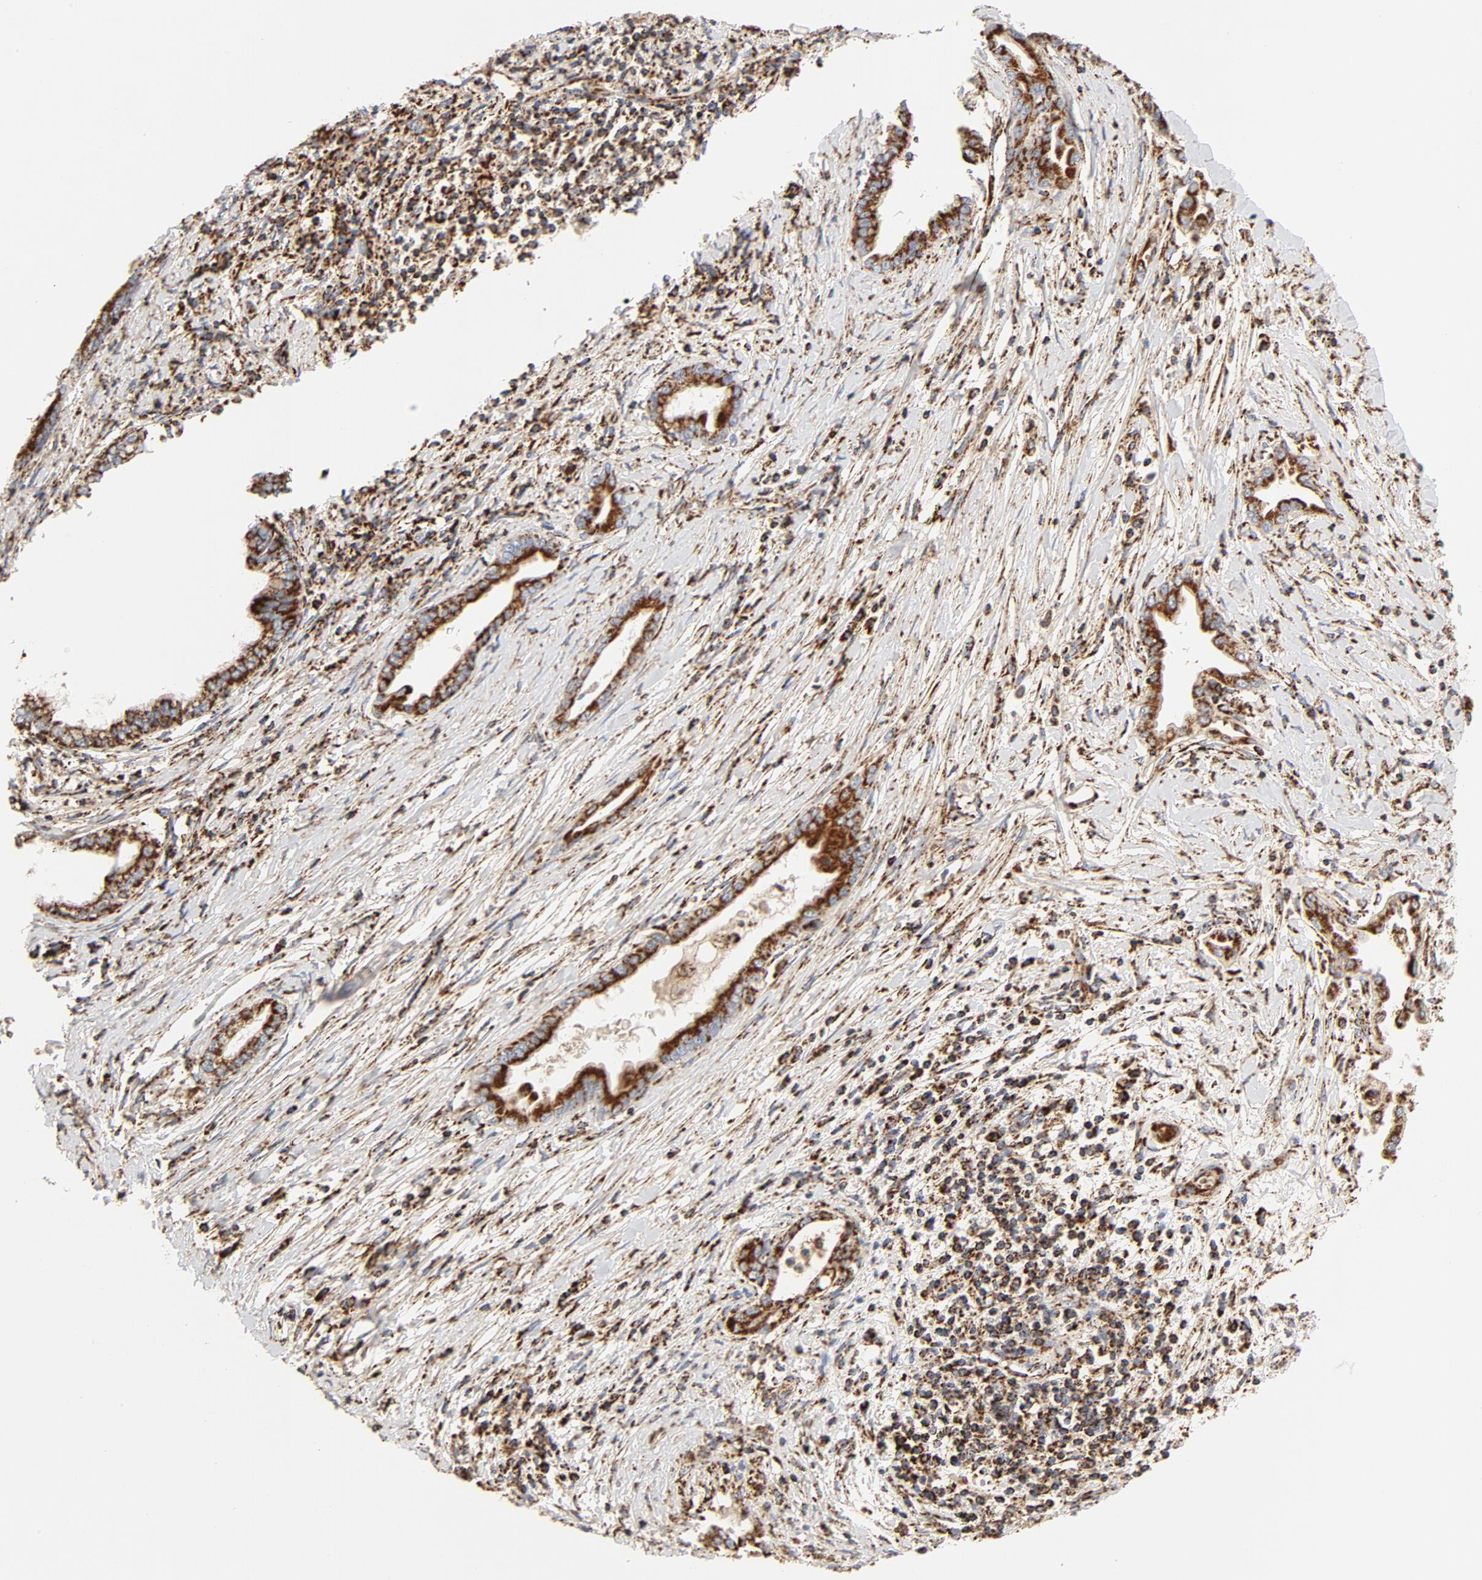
{"staining": {"intensity": "strong", "quantity": ">75%", "location": "cytoplasmic/membranous"}, "tissue": "pancreatic cancer", "cell_type": "Tumor cells", "image_type": "cancer", "snomed": [{"axis": "morphology", "description": "Adenocarcinoma, NOS"}, {"axis": "topography", "description": "Pancreas"}], "caption": "The histopathology image displays a brown stain indicating the presence of a protein in the cytoplasmic/membranous of tumor cells in pancreatic cancer. Using DAB (3,3'-diaminobenzidine) (brown) and hematoxylin (blue) stains, captured at high magnification using brightfield microscopy.", "gene": "PCNX4", "patient": {"sex": "female", "age": 64}}